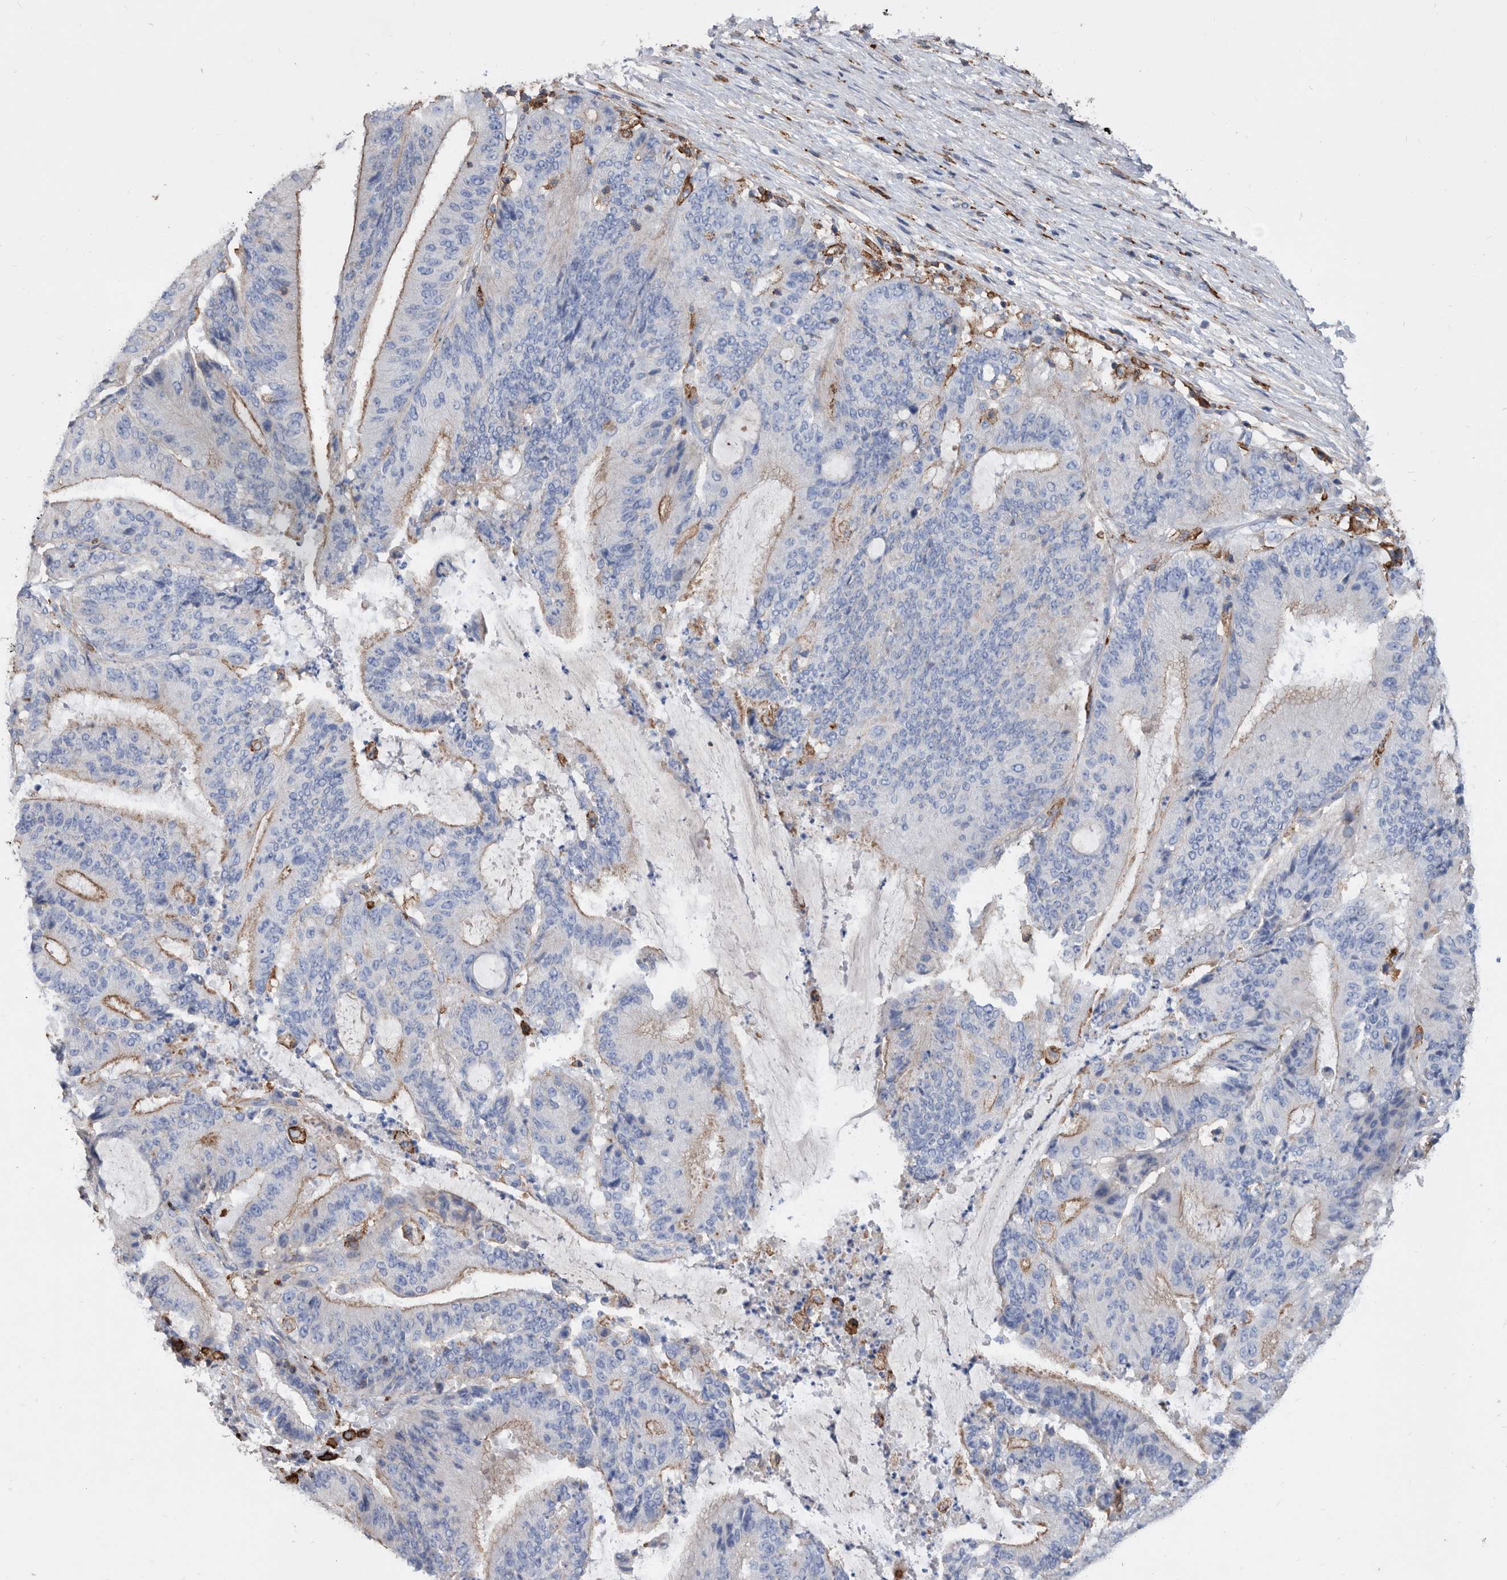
{"staining": {"intensity": "moderate", "quantity": "<25%", "location": "cytoplasmic/membranous"}, "tissue": "liver cancer", "cell_type": "Tumor cells", "image_type": "cancer", "snomed": [{"axis": "morphology", "description": "Normal tissue, NOS"}, {"axis": "morphology", "description": "Cholangiocarcinoma"}, {"axis": "topography", "description": "Liver"}, {"axis": "topography", "description": "Peripheral nerve tissue"}], "caption": "Human cholangiocarcinoma (liver) stained with a protein marker exhibits moderate staining in tumor cells.", "gene": "MS4A4A", "patient": {"sex": "female", "age": 73}}